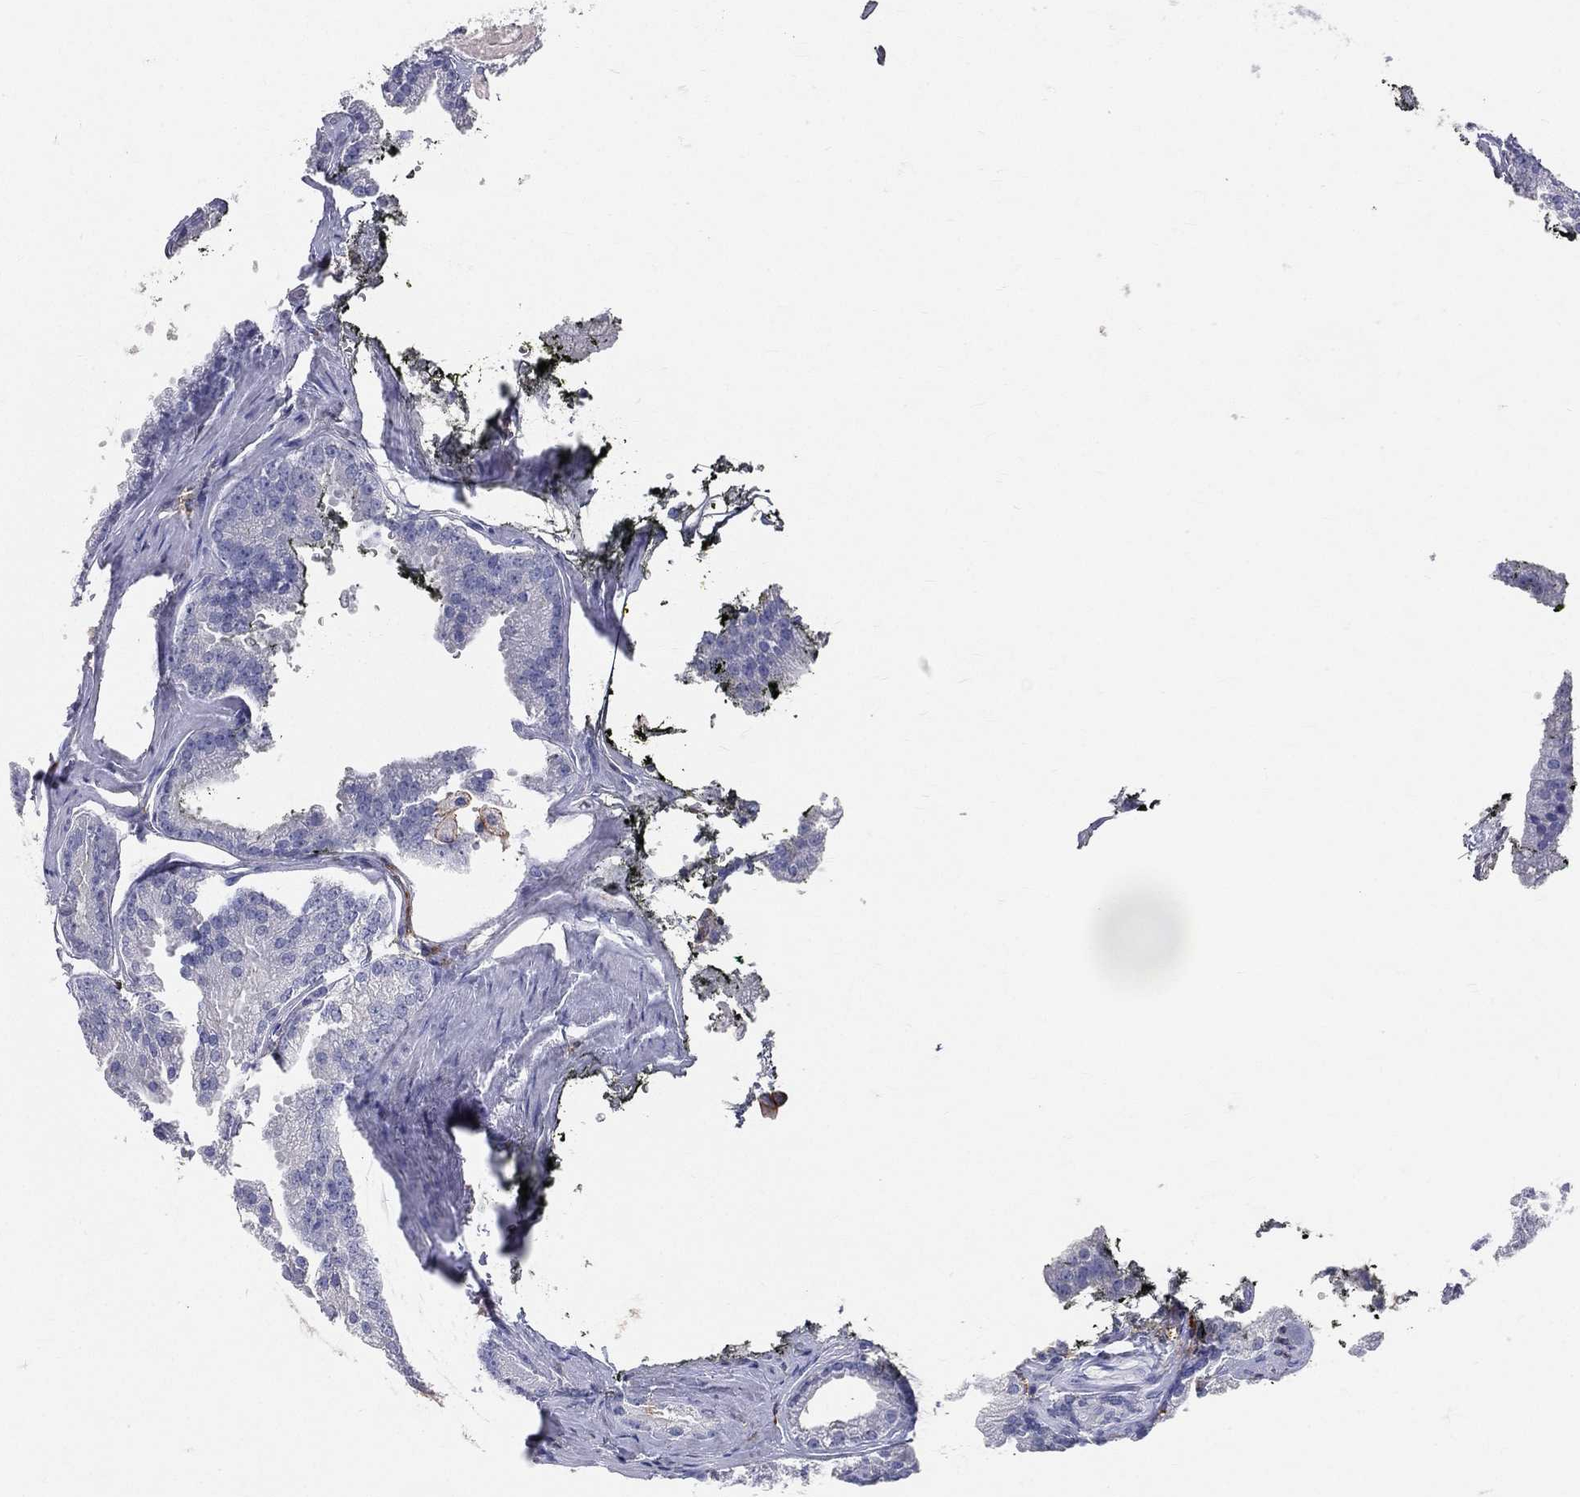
{"staining": {"intensity": "negative", "quantity": "none", "location": "none"}, "tissue": "prostate cancer", "cell_type": "Tumor cells", "image_type": "cancer", "snomed": [{"axis": "morphology", "description": "Adenocarcinoma, NOS"}, {"axis": "morphology", "description": "Adenocarcinoma, High grade"}, {"axis": "topography", "description": "Prostate"}], "caption": "Protein analysis of prostate adenocarcinoma (high-grade) shows no significant expression in tumor cells.", "gene": "CD33", "patient": {"sex": "male", "age": 64}}